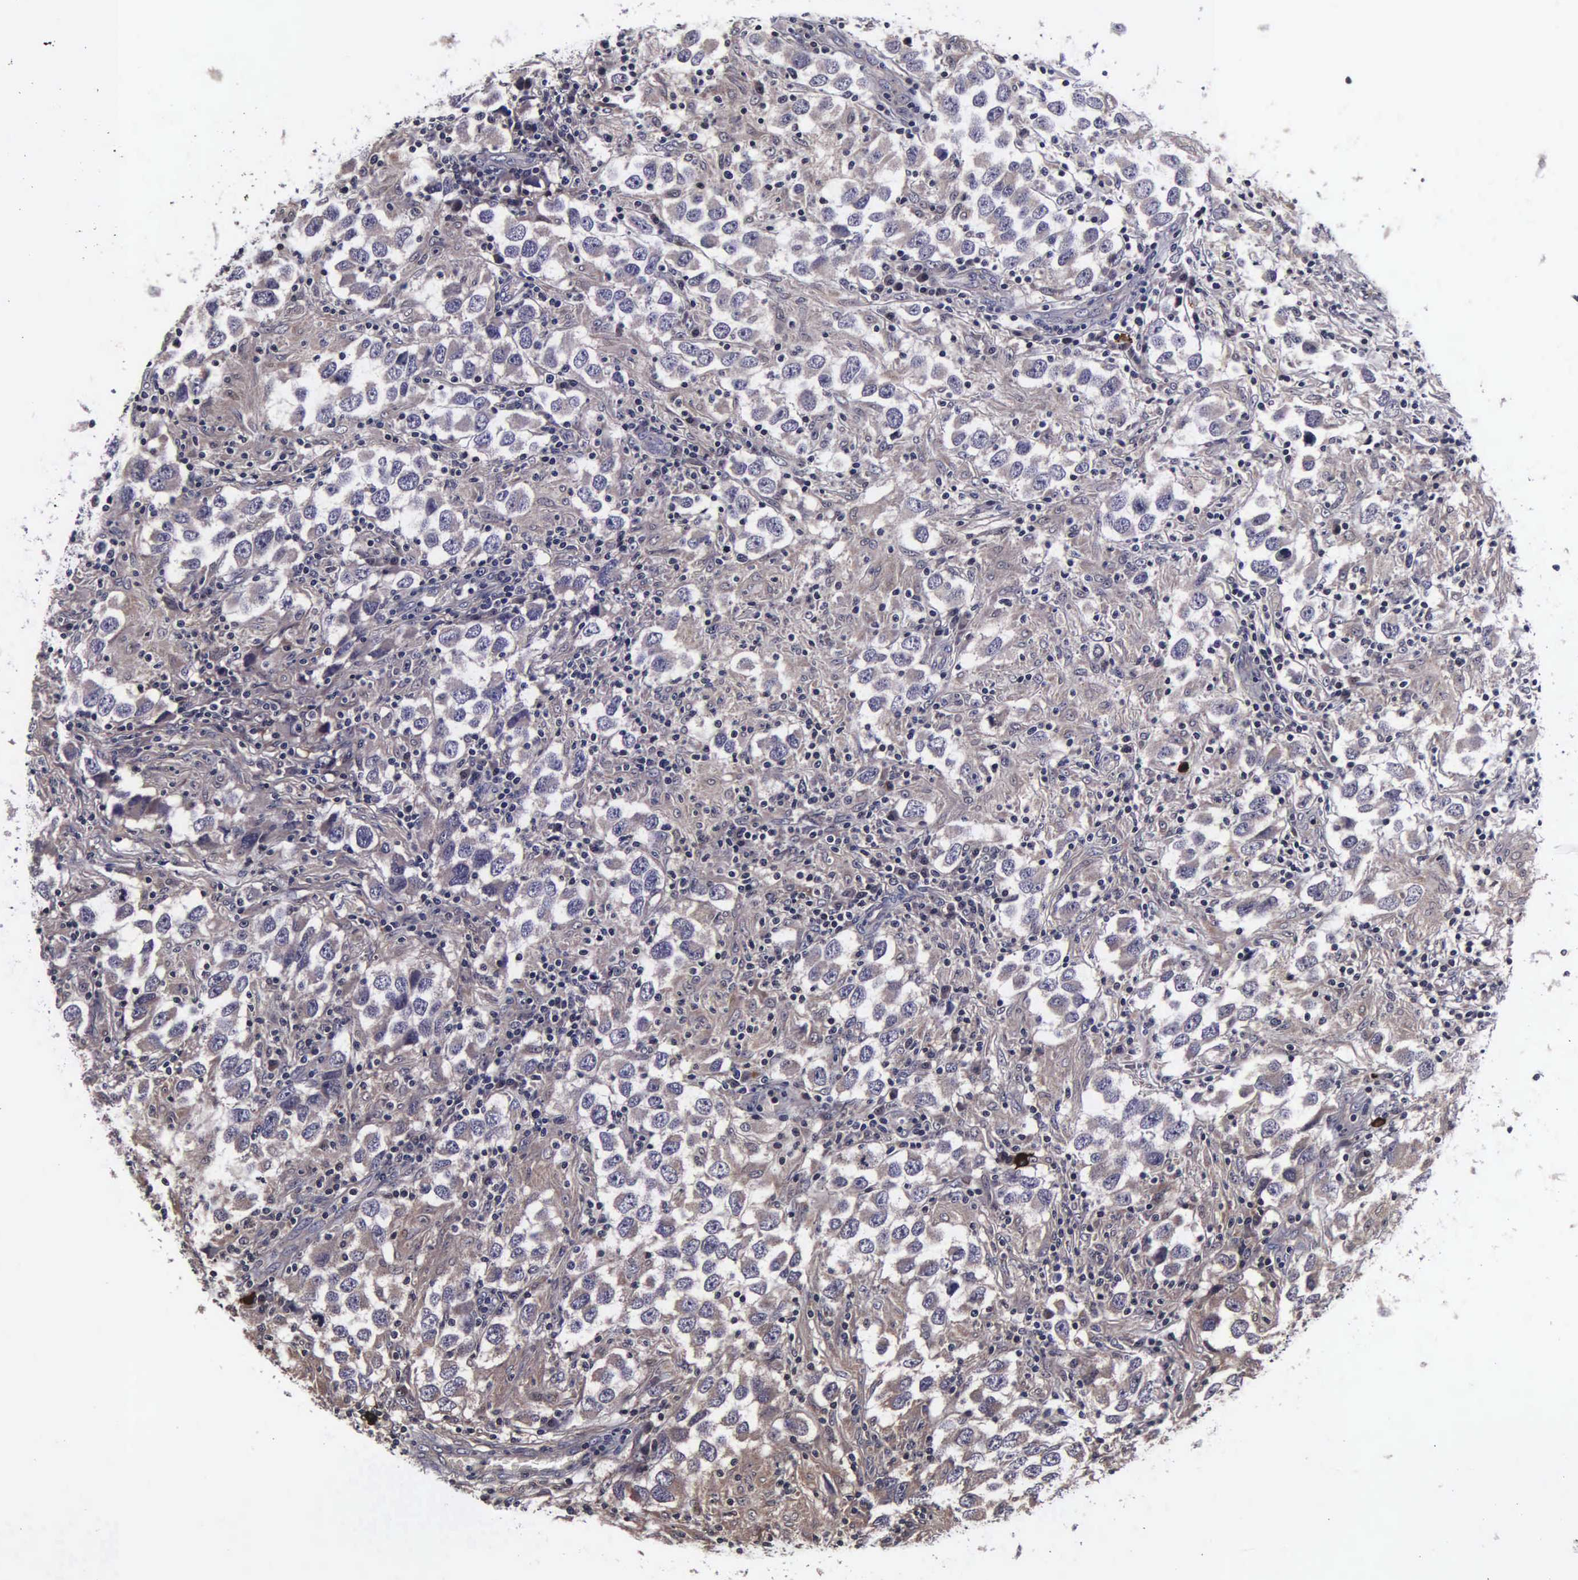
{"staining": {"intensity": "weak", "quantity": "25%-75%", "location": "cytoplasmic/membranous"}, "tissue": "testis cancer", "cell_type": "Tumor cells", "image_type": "cancer", "snomed": [{"axis": "morphology", "description": "Carcinoma, Embryonal, NOS"}, {"axis": "topography", "description": "Testis"}], "caption": "Testis cancer stained with DAB (3,3'-diaminobenzidine) immunohistochemistry shows low levels of weak cytoplasmic/membranous positivity in approximately 25%-75% of tumor cells.", "gene": "PSMA3", "patient": {"sex": "male", "age": 21}}